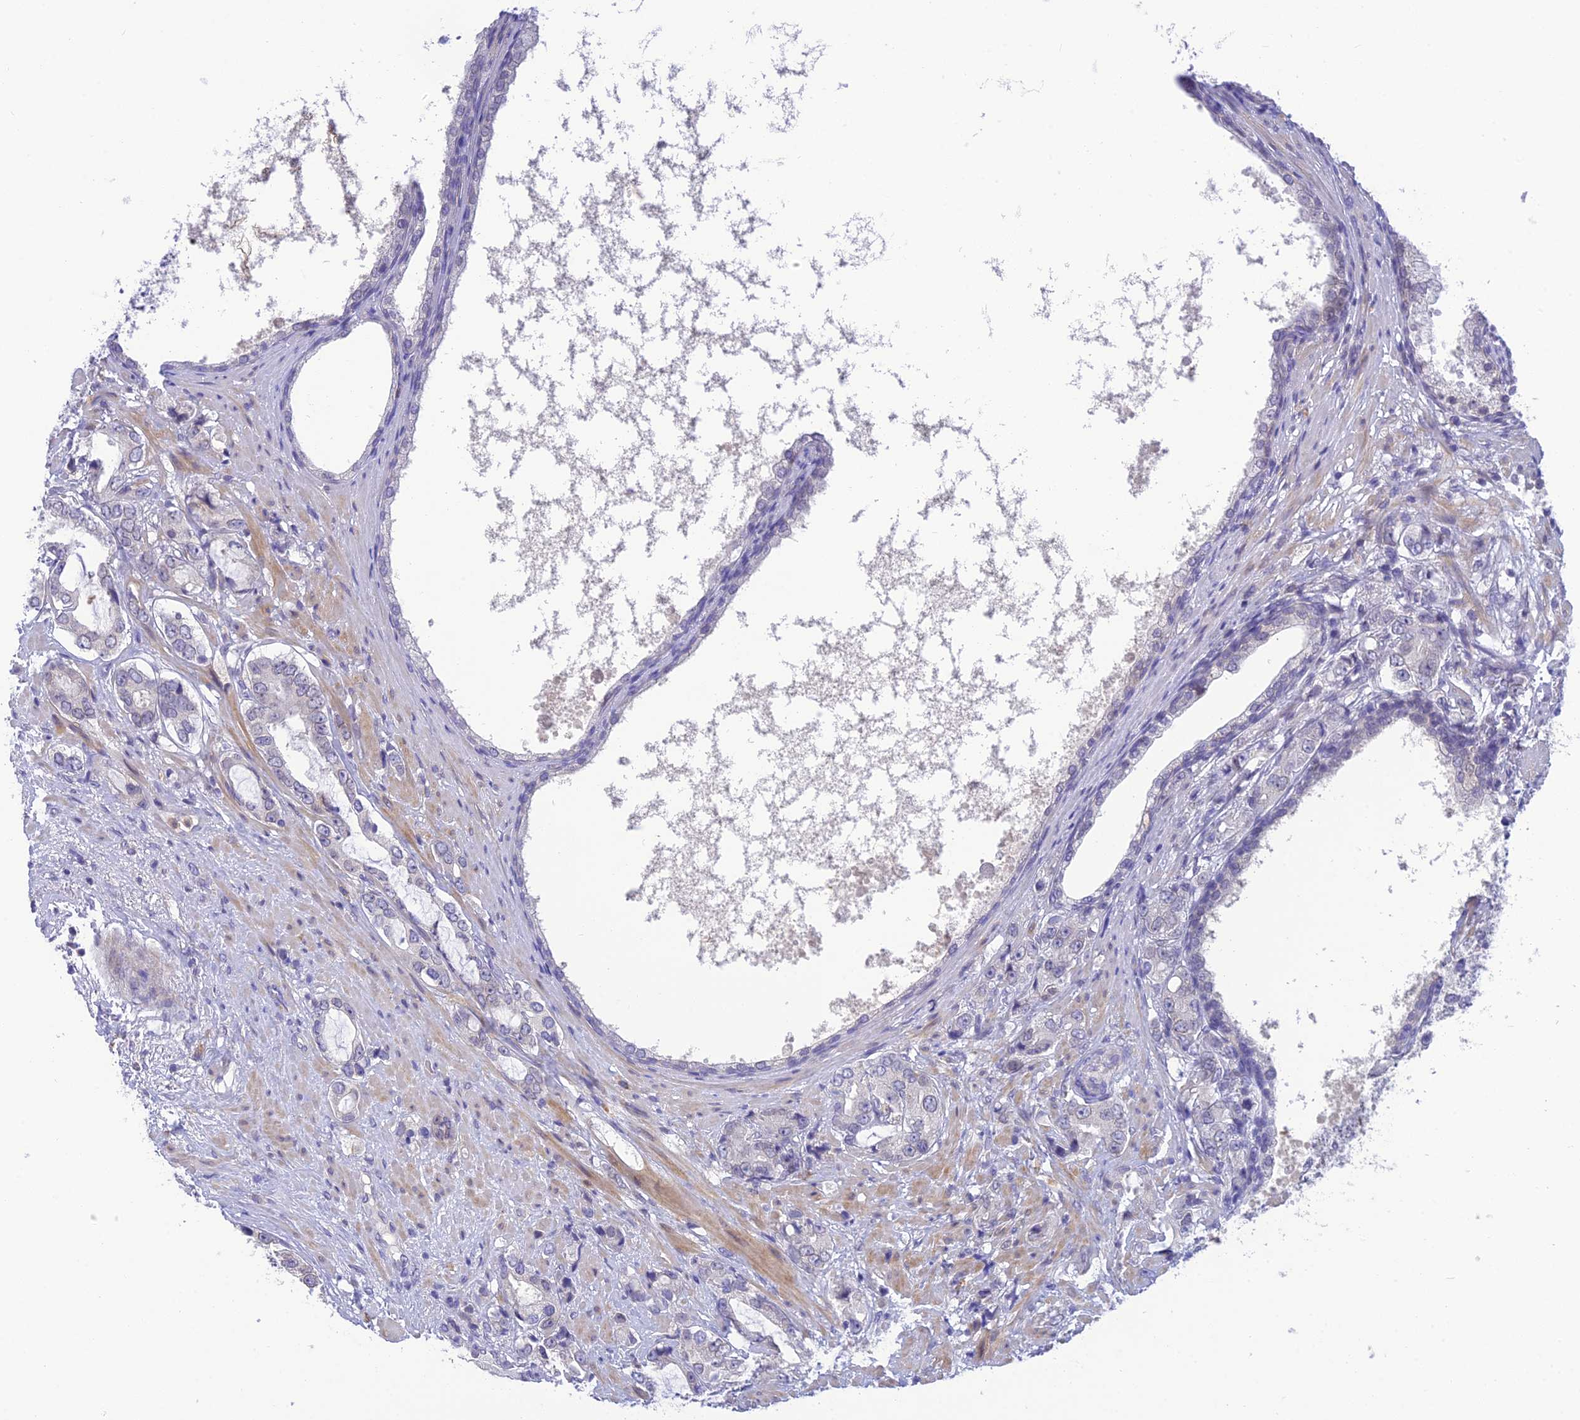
{"staining": {"intensity": "negative", "quantity": "none", "location": "none"}, "tissue": "prostate cancer", "cell_type": "Tumor cells", "image_type": "cancer", "snomed": [{"axis": "morphology", "description": "Adenocarcinoma, High grade"}, {"axis": "topography", "description": "Prostate"}], "caption": "Histopathology image shows no significant protein expression in tumor cells of prostate cancer (adenocarcinoma (high-grade)).", "gene": "BMT2", "patient": {"sex": "male", "age": 75}}